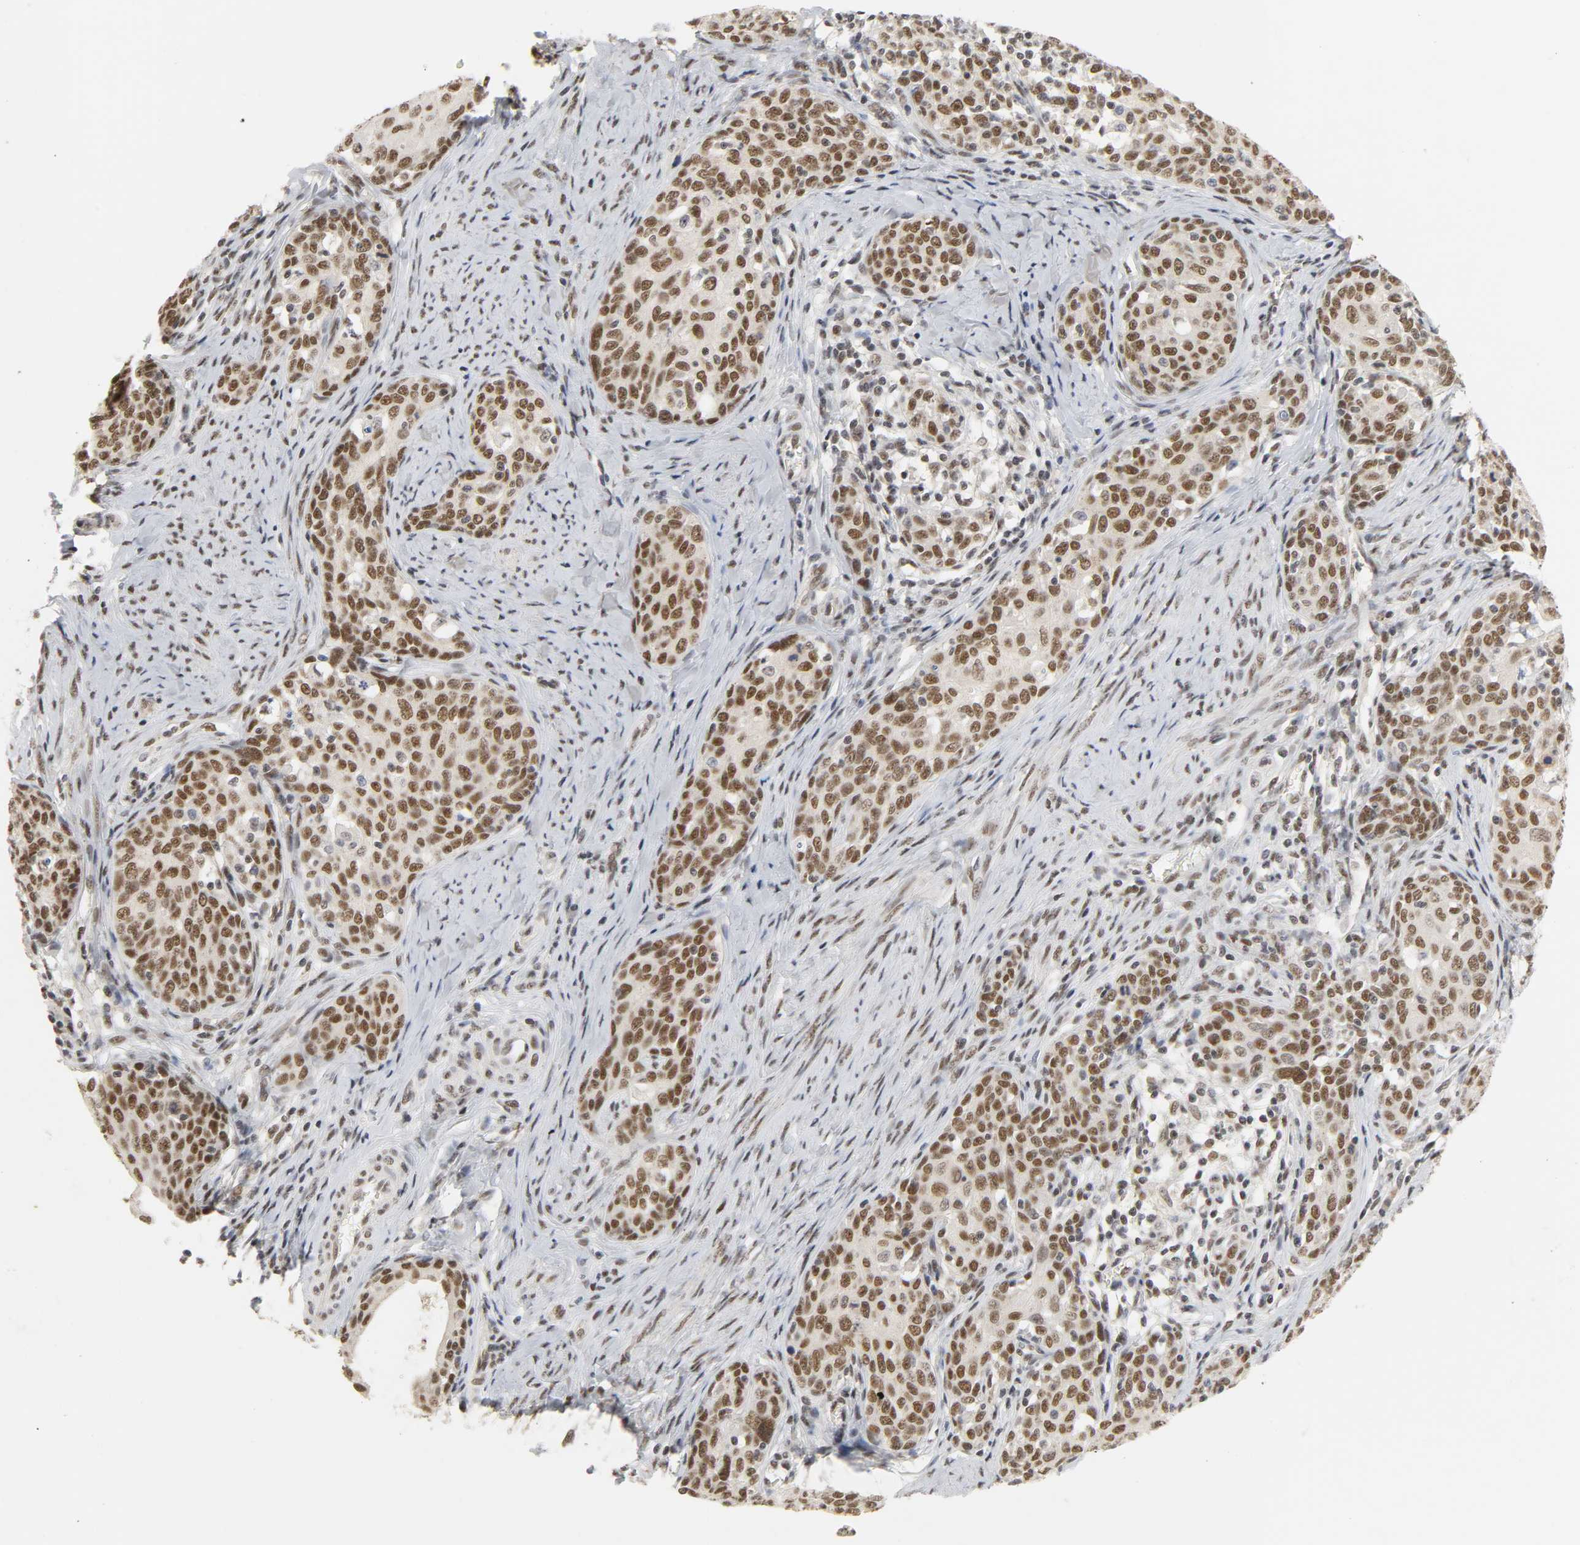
{"staining": {"intensity": "moderate", "quantity": ">75%", "location": "nuclear"}, "tissue": "cervical cancer", "cell_type": "Tumor cells", "image_type": "cancer", "snomed": [{"axis": "morphology", "description": "Squamous cell carcinoma, NOS"}, {"axis": "morphology", "description": "Adenocarcinoma, NOS"}, {"axis": "topography", "description": "Cervix"}], "caption": "Immunohistochemical staining of human cervical cancer reveals medium levels of moderate nuclear staining in about >75% of tumor cells. (Brightfield microscopy of DAB IHC at high magnification).", "gene": "NCOA6", "patient": {"sex": "female", "age": 52}}